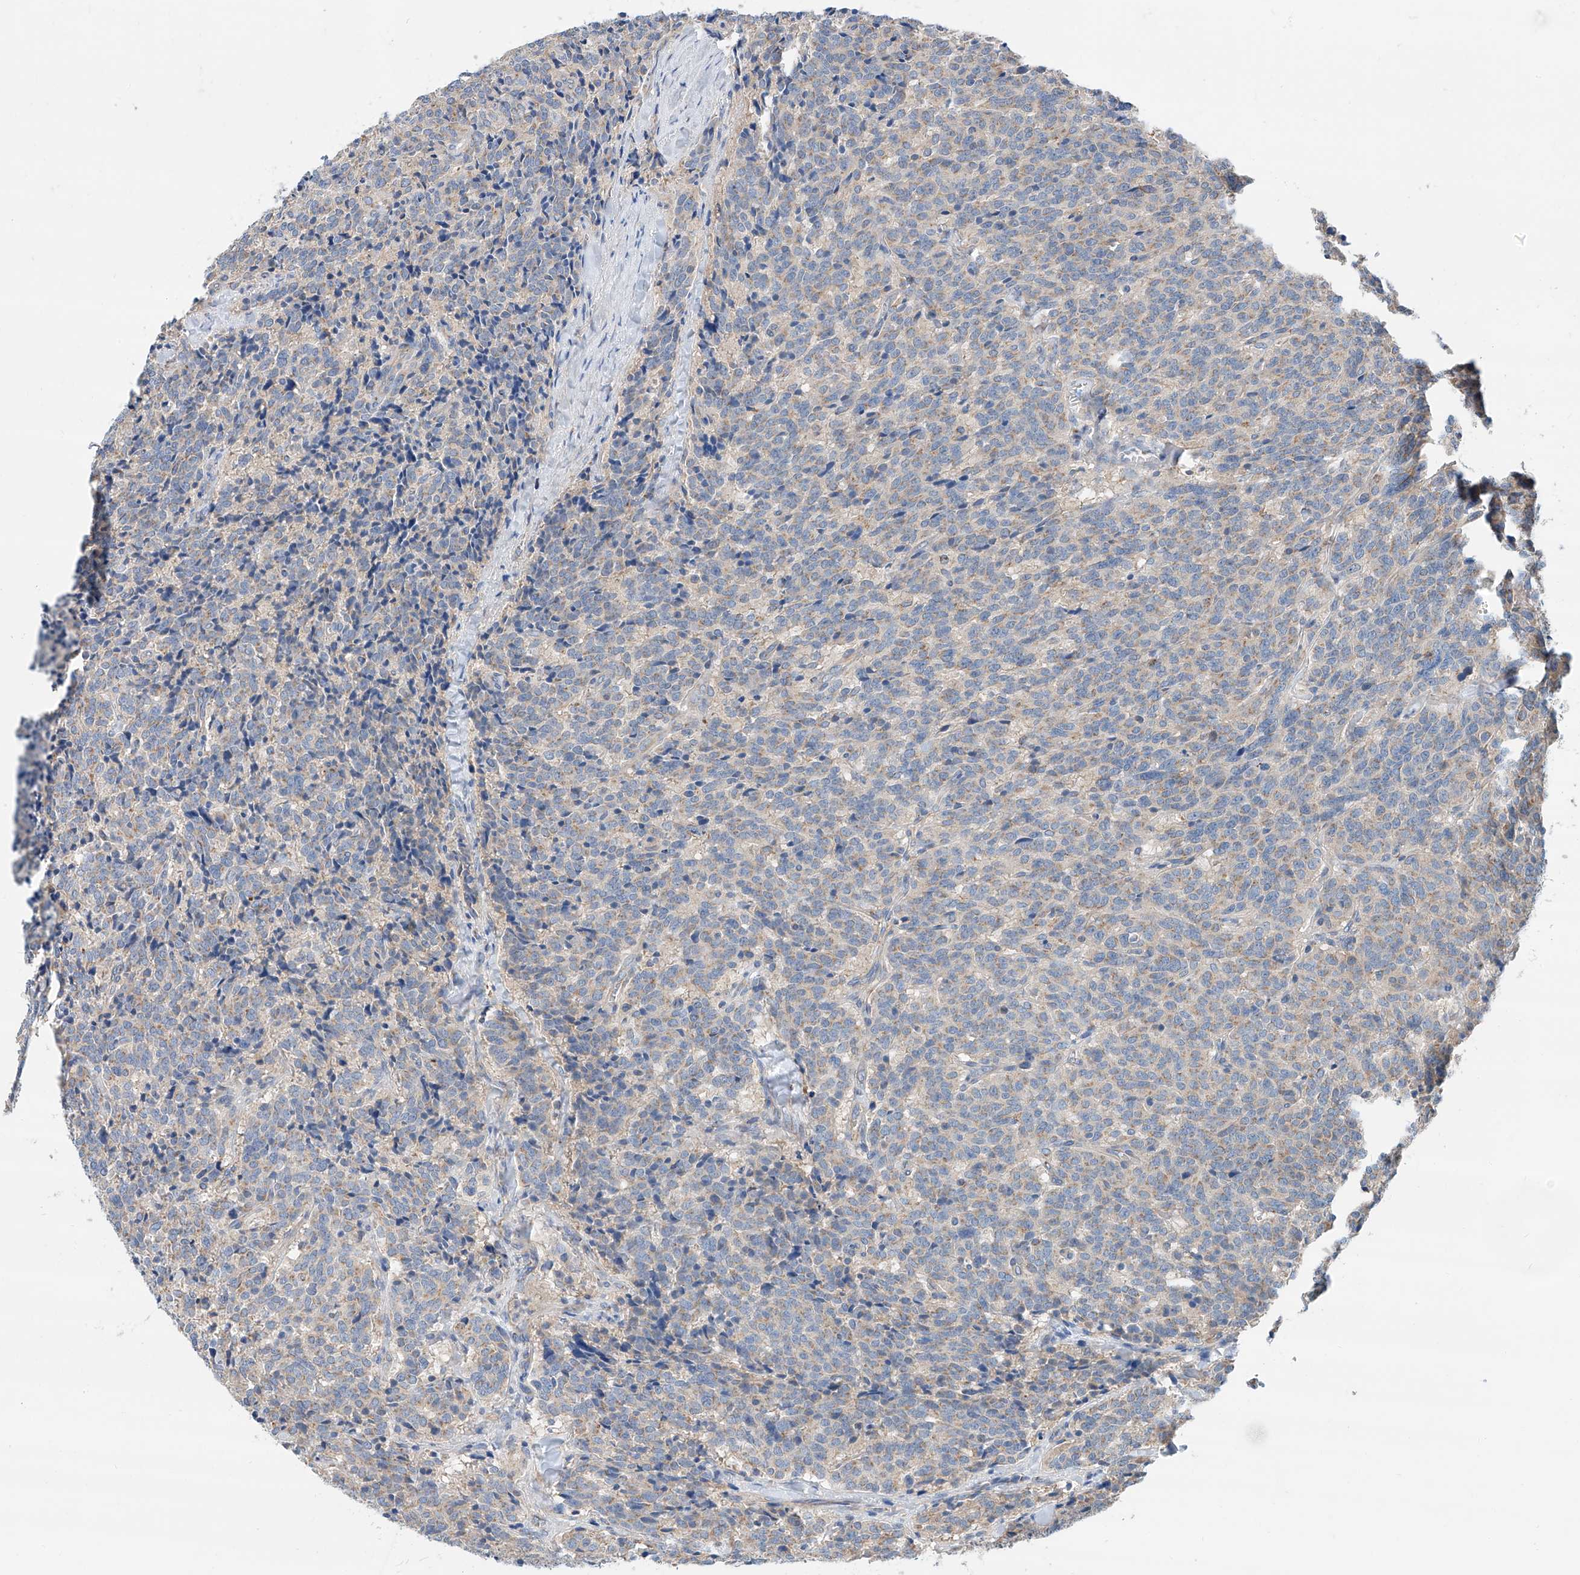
{"staining": {"intensity": "weak", "quantity": "<25%", "location": "cytoplasmic/membranous"}, "tissue": "carcinoid", "cell_type": "Tumor cells", "image_type": "cancer", "snomed": [{"axis": "morphology", "description": "Carcinoid, malignant, NOS"}, {"axis": "topography", "description": "Lung"}], "caption": "Human carcinoid stained for a protein using IHC shows no positivity in tumor cells.", "gene": "SLC22A7", "patient": {"sex": "female", "age": 46}}